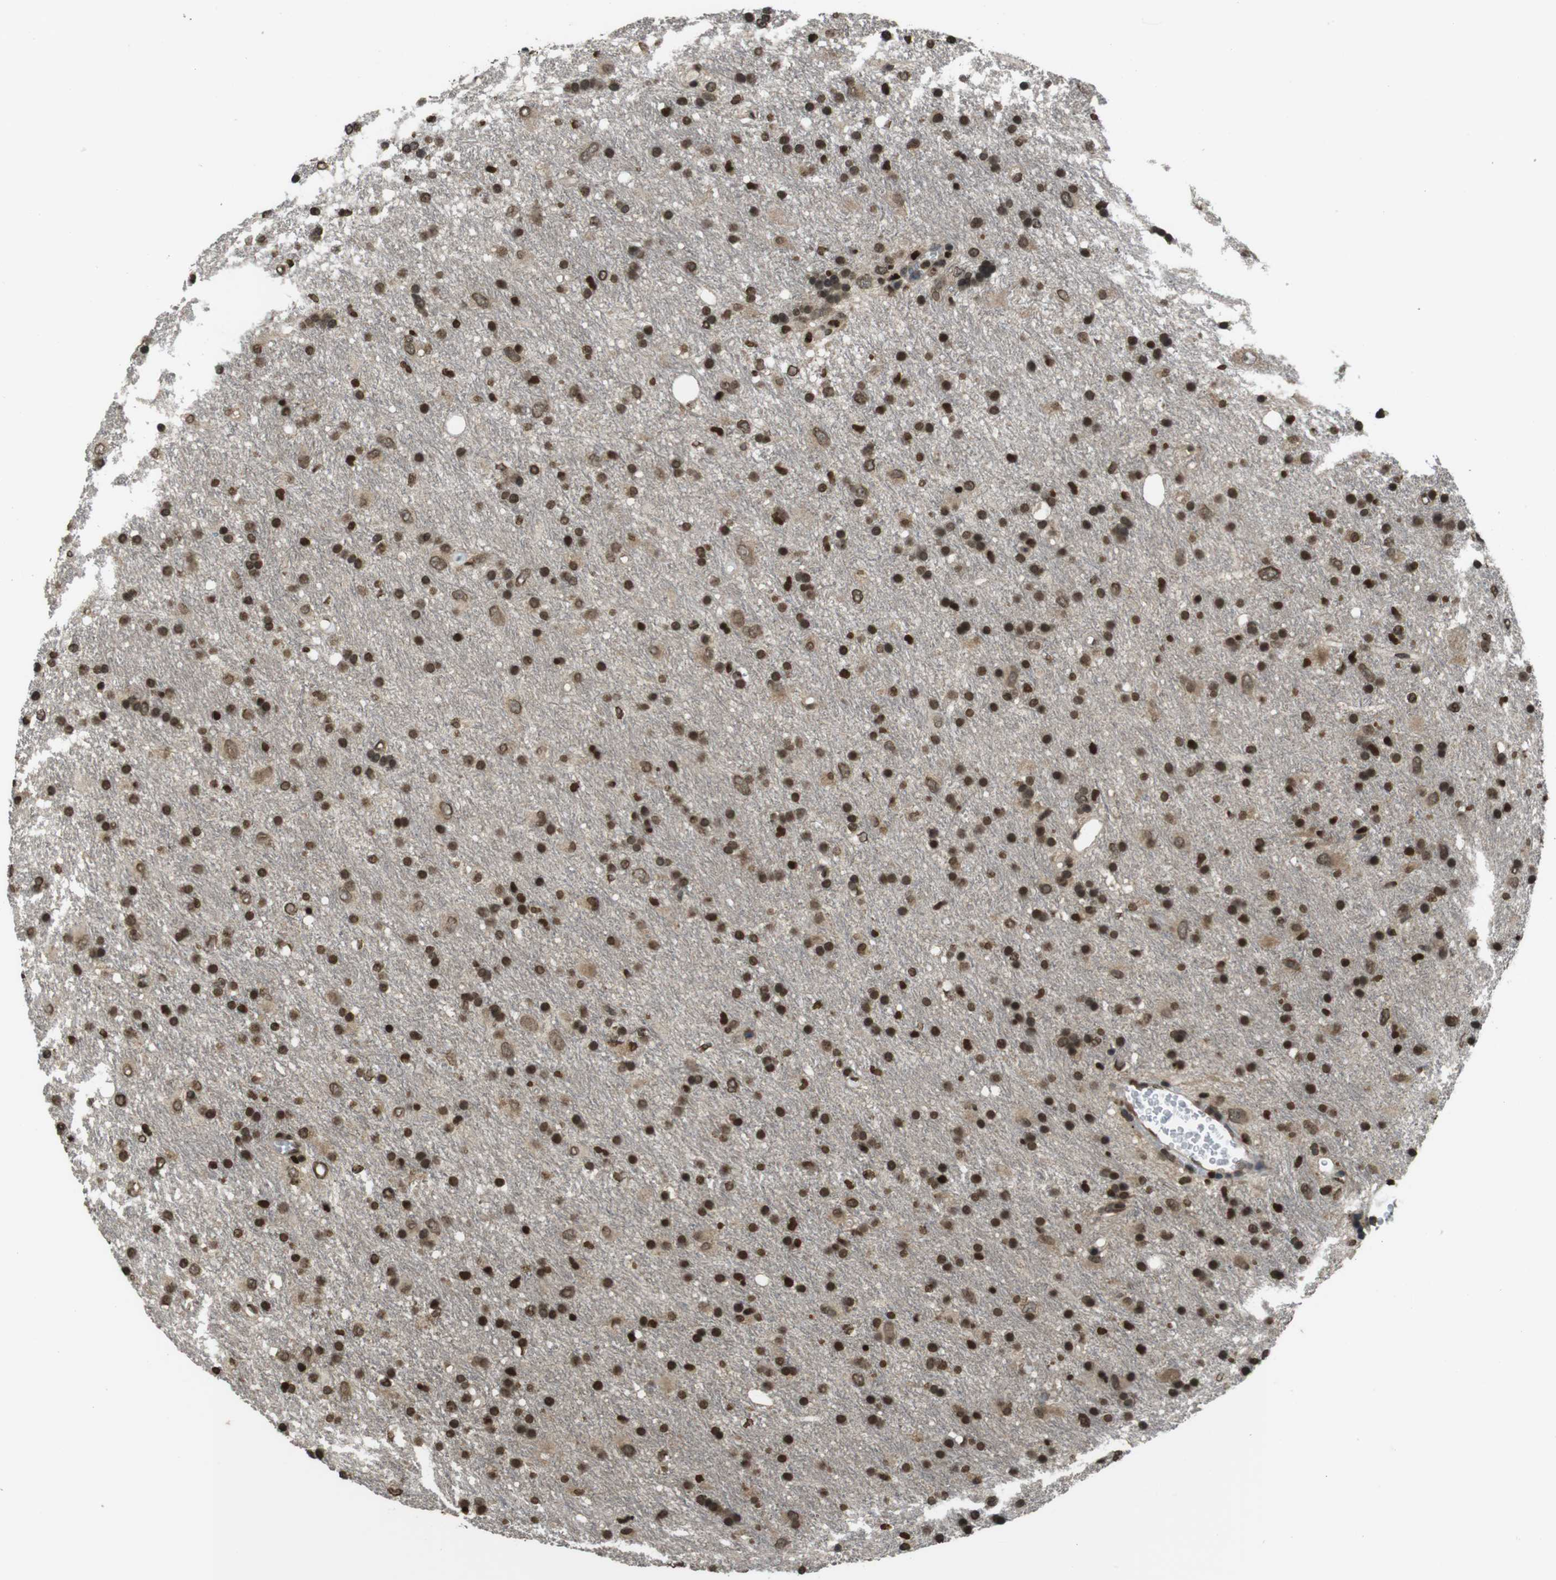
{"staining": {"intensity": "strong", "quantity": ">75%", "location": "nuclear"}, "tissue": "glioma", "cell_type": "Tumor cells", "image_type": "cancer", "snomed": [{"axis": "morphology", "description": "Glioma, malignant, Low grade"}, {"axis": "topography", "description": "Brain"}], "caption": "Human malignant low-grade glioma stained with a protein marker displays strong staining in tumor cells.", "gene": "MAF", "patient": {"sex": "male", "age": 77}}